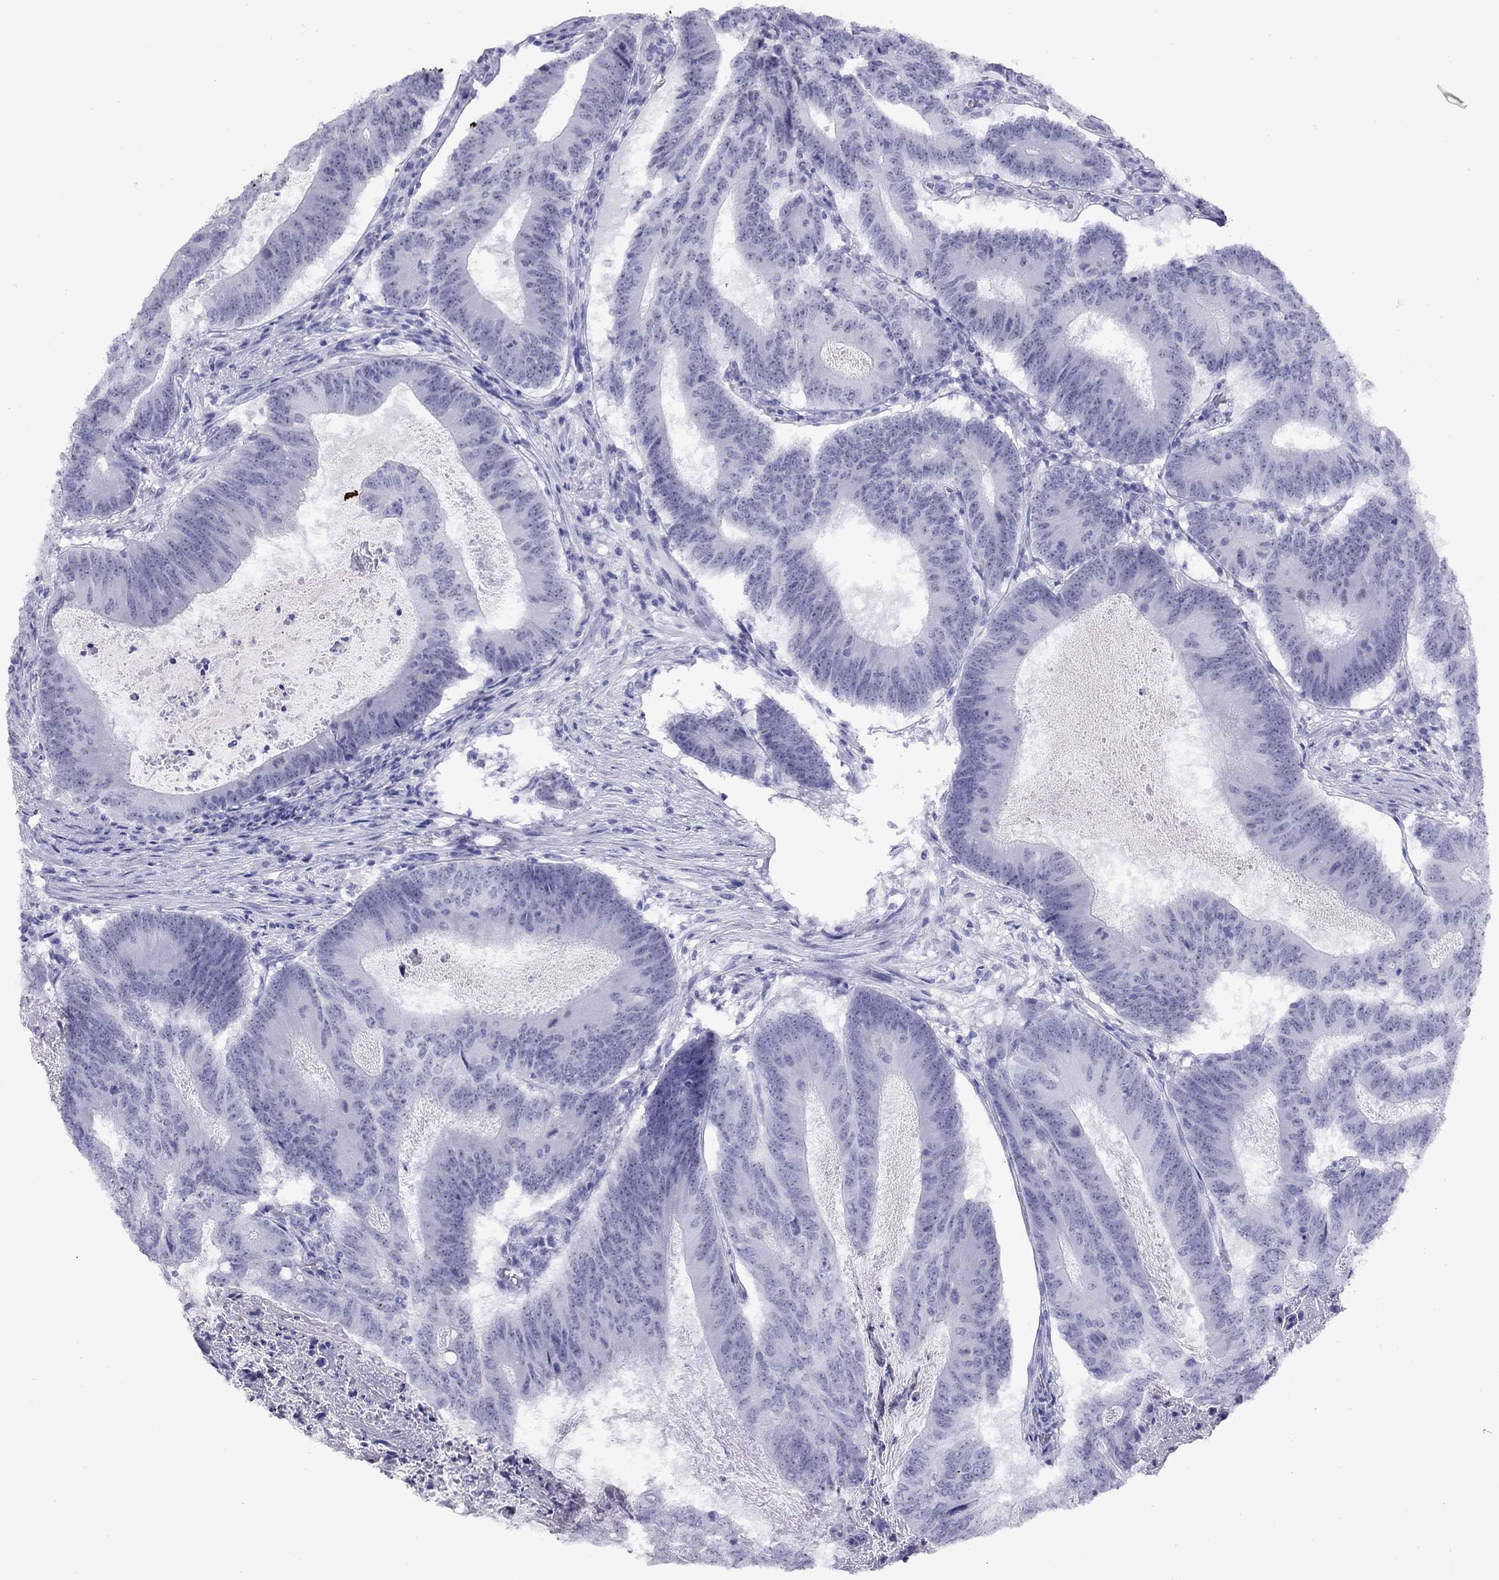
{"staining": {"intensity": "negative", "quantity": "none", "location": "none"}, "tissue": "colorectal cancer", "cell_type": "Tumor cells", "image_type": "cancer", "snomed": [{"axis": "morphology", "description": "Adenocarcinoma, NOS"}, {"axis": "topography", "description": "Colon"}], "caption": "Immunohistochemical staining of colorectal cancer displays no significant expression in tumor cells.", "gene": "LYAR", "patient": {"sex": "female", "age": 70}}